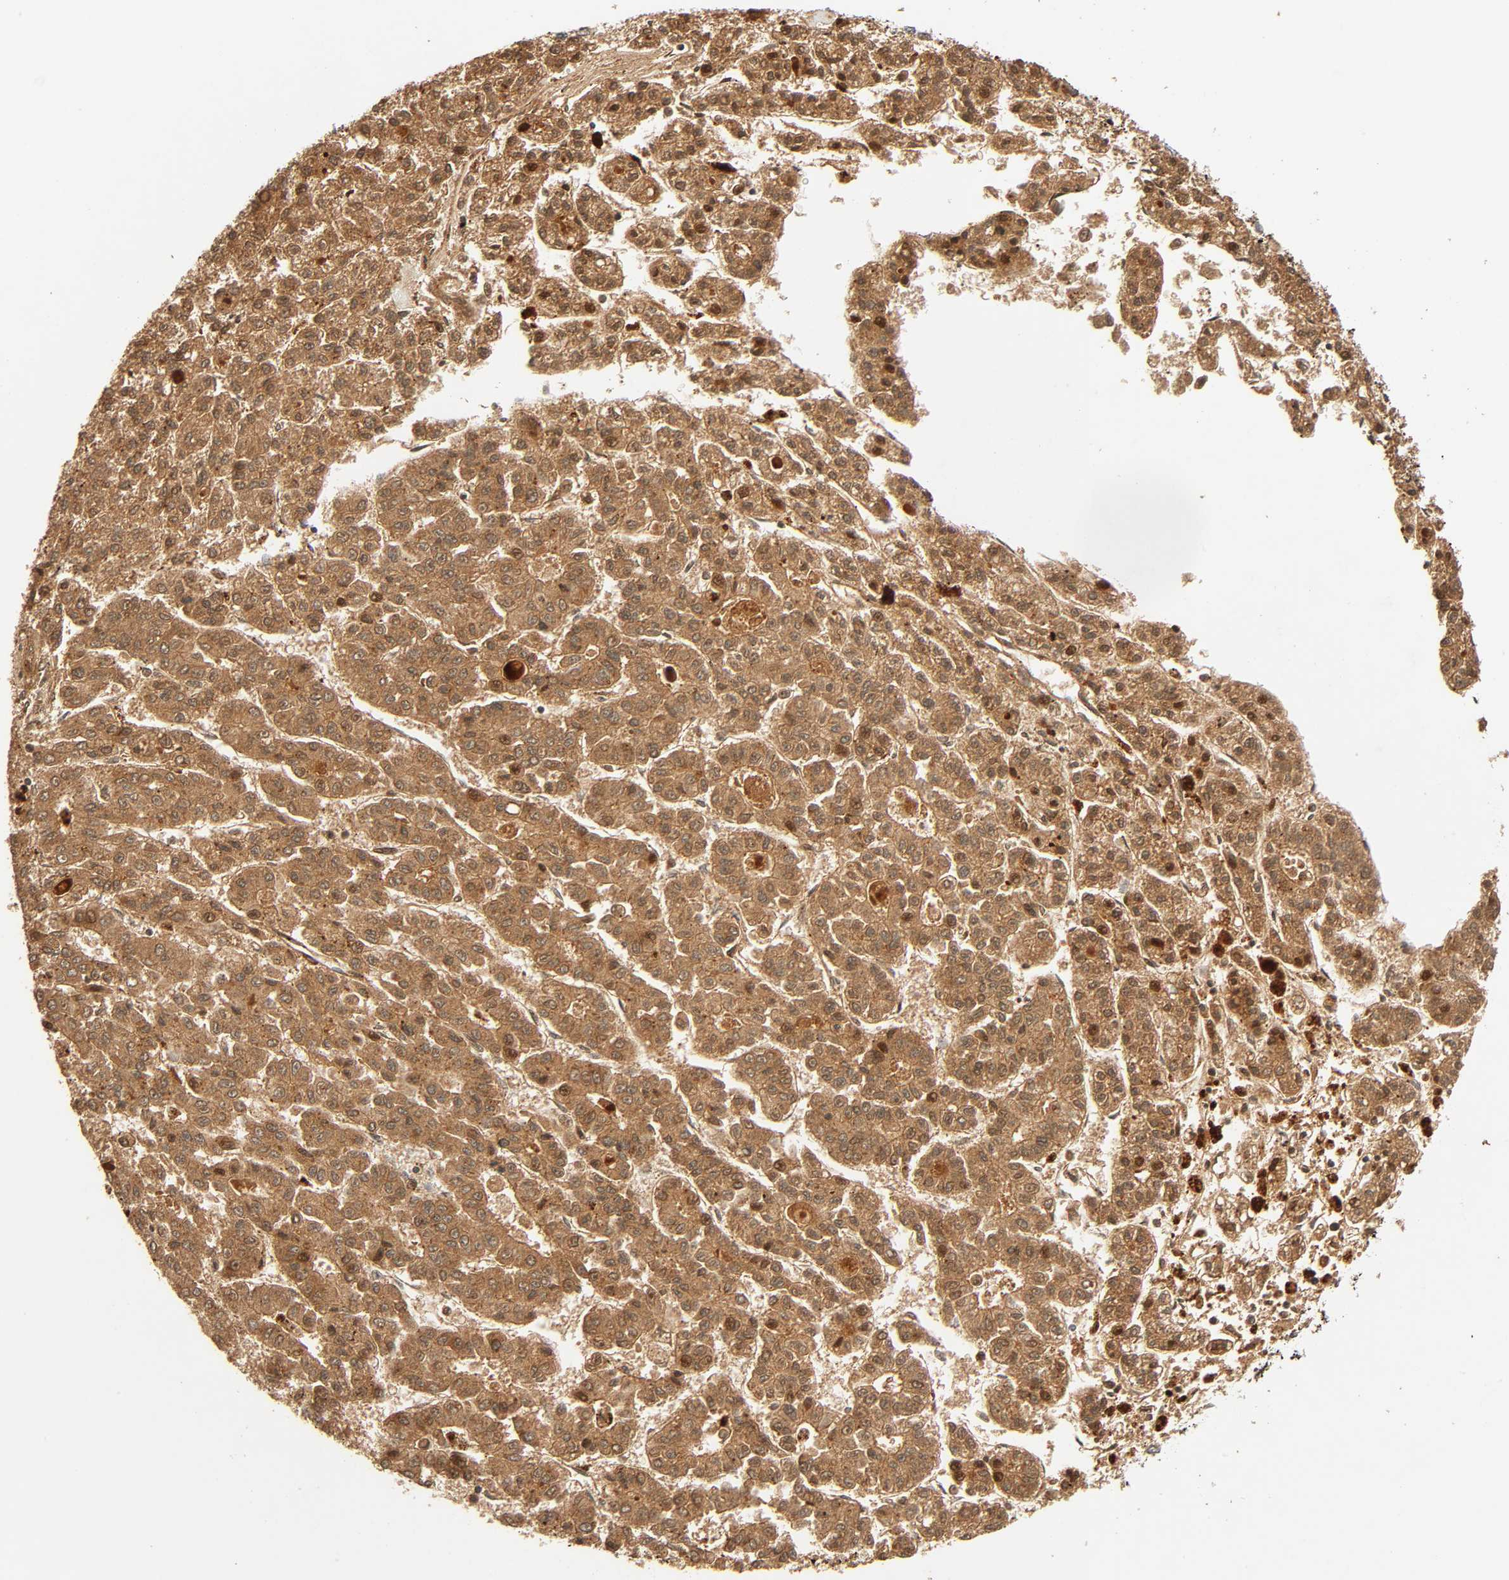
{"staining": {"intensity": "strong", "quantity": ">75%", "location": "cytoplasmic/membranous,nuclear"}, "tissue": "liver cancer", "cell_type": "Tumor cells", "image_type": "cancer", "snomed": [{"axis": "morphology", "description": "Carcinoma, Hepatocellular, NOS"}, {"axis": "topography", "description": "Liver"}], "caption": "DAB (3,3'-diaminobenzidine) immunohistochemical staining of hepatocellular carcinoma (liver) exhibits strong cytoplasmic/membranous and nuclear protein expression in about >75% of tumor cells. (Brightfield microscopy of DAB IHC at high magnification).", "gene": "MAPK6", "patient": {"sex": "male", "age": 70}}